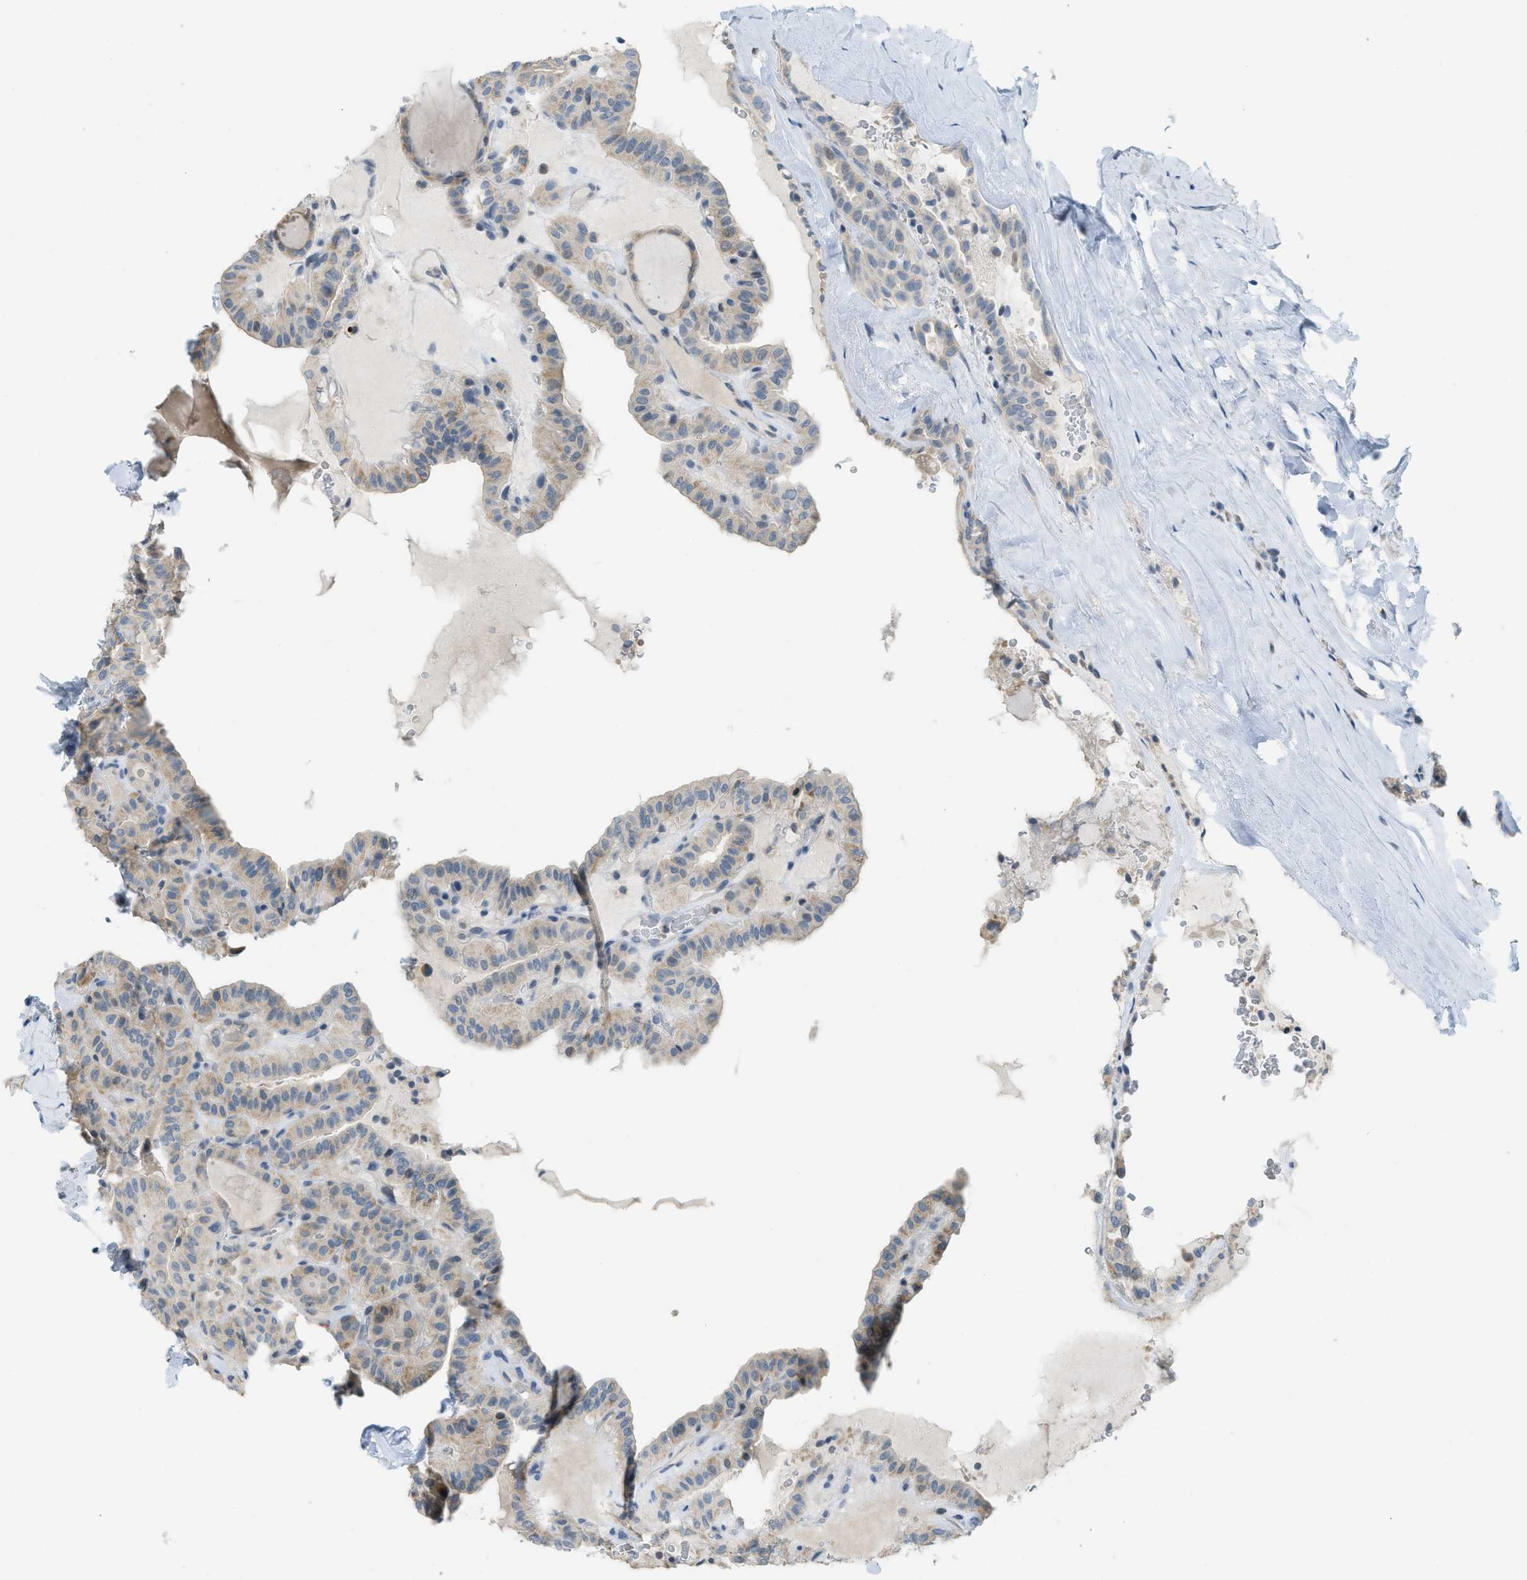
{"staining": {"intensity": "weak", "quantity": "25%-75%", "location": "cytoplasmic/membranous"}, "tissue": "thyroid cancer", "cell_type": "Tumor cells", "image_type": "cancer", "snomed": [{"axis": "morphology", "description": "Papillary adenocarcinoma, NOS"}, {"axis": "topography", "description": "Thyroid gland"}], "caption": "This photomicrograph reveals immunohistochemistry staining of thyroid cancer (papillary adenocarcinoma), with low weak cytoplasmic/membranous expression in approximately 25%-75% of tumor cells.", "gene": "TXNDC2", "patient": {"sex": "male", "age": 77}}